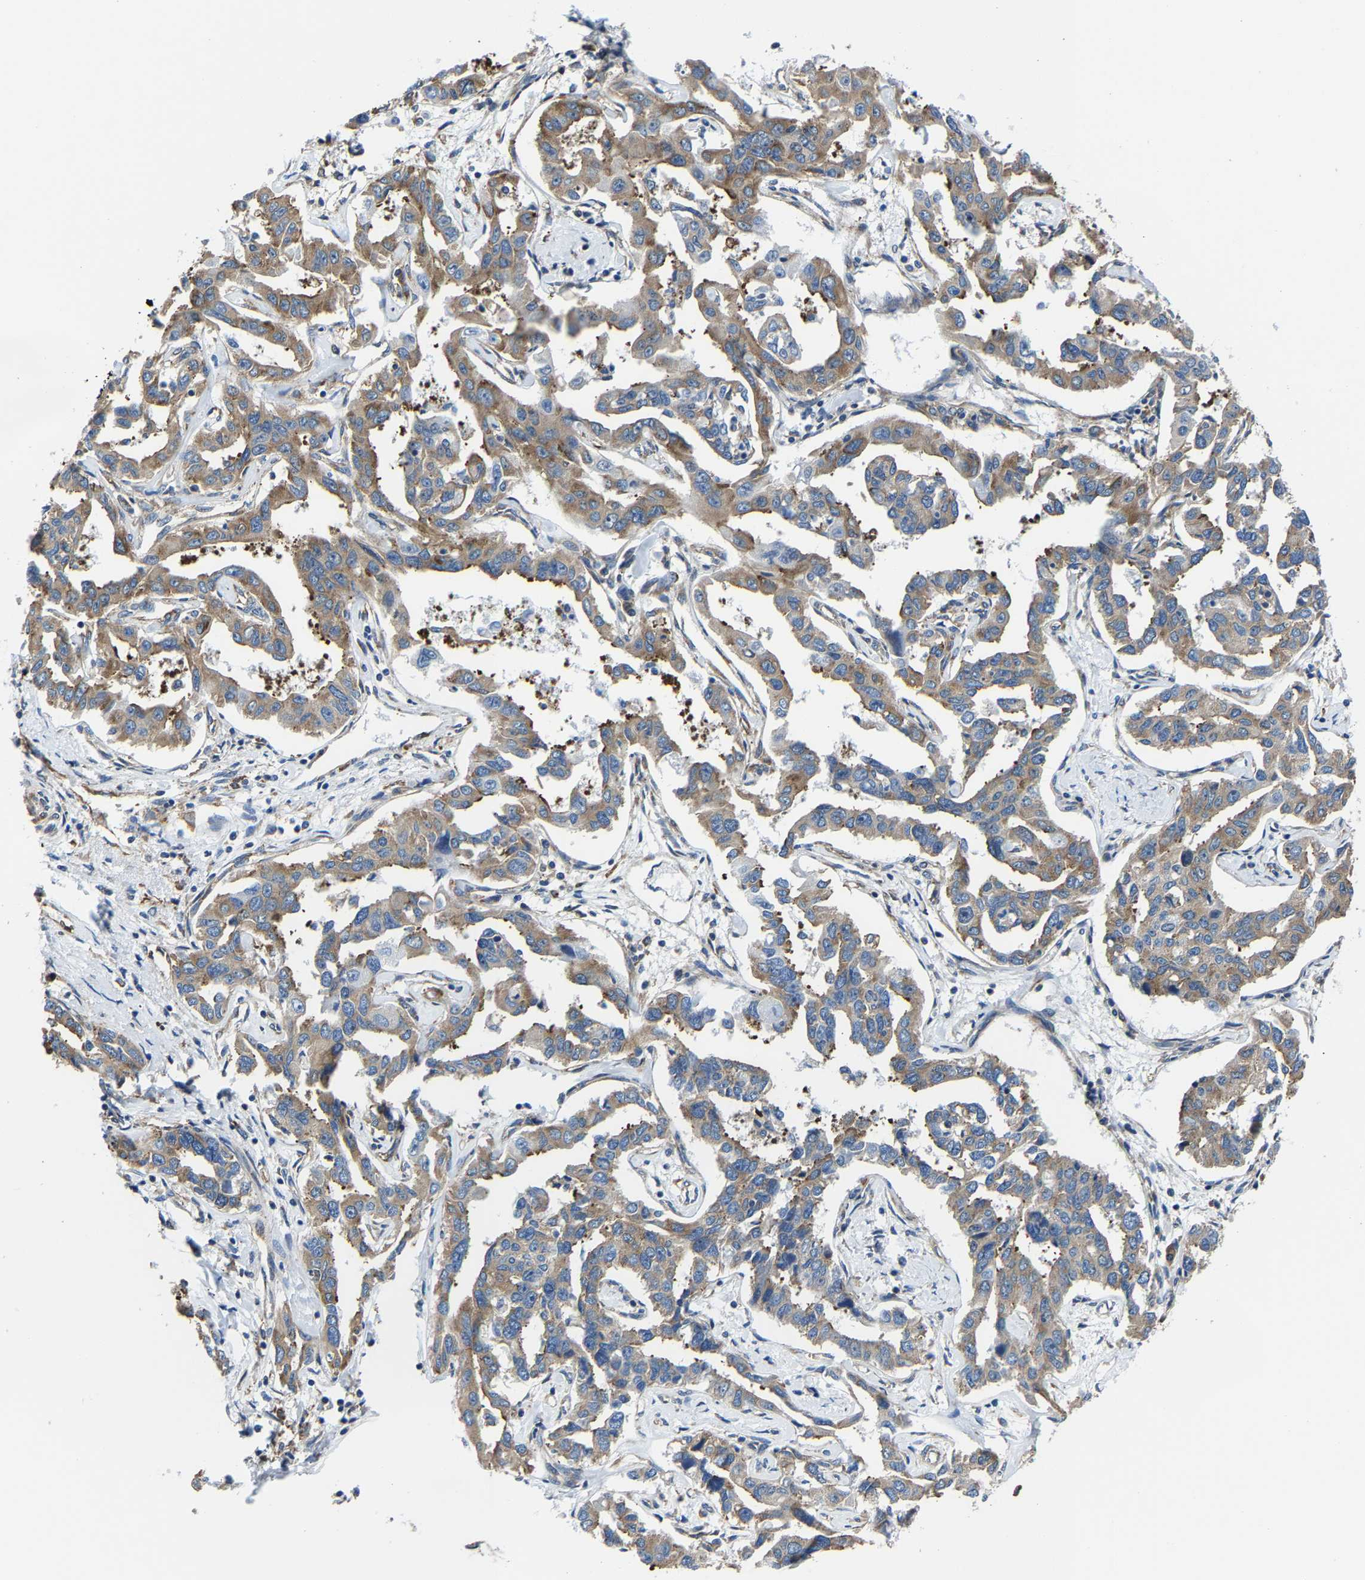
{"staining": {"intensity": "moderate", "quantity": ">75%", "location": "cytoplasmic/membranous"}, "tissue": "liver cancer", "cell_type": "Tumor cells", "image_type": "cancer", "snomed": [{"axis": "morphology", "description": "Cholangiocarcinoma"}, {"axis": "topography", "description": "Liver"}], "caption": "Liver cholangiocarcinoma tissue displays moderate cytoplasmic/membranous expression in approximately >75% of tumor cells, visualized by immunohistochemistry.", "gene": "G3BP2", "patient": {"sex": "male", "age": 59}}